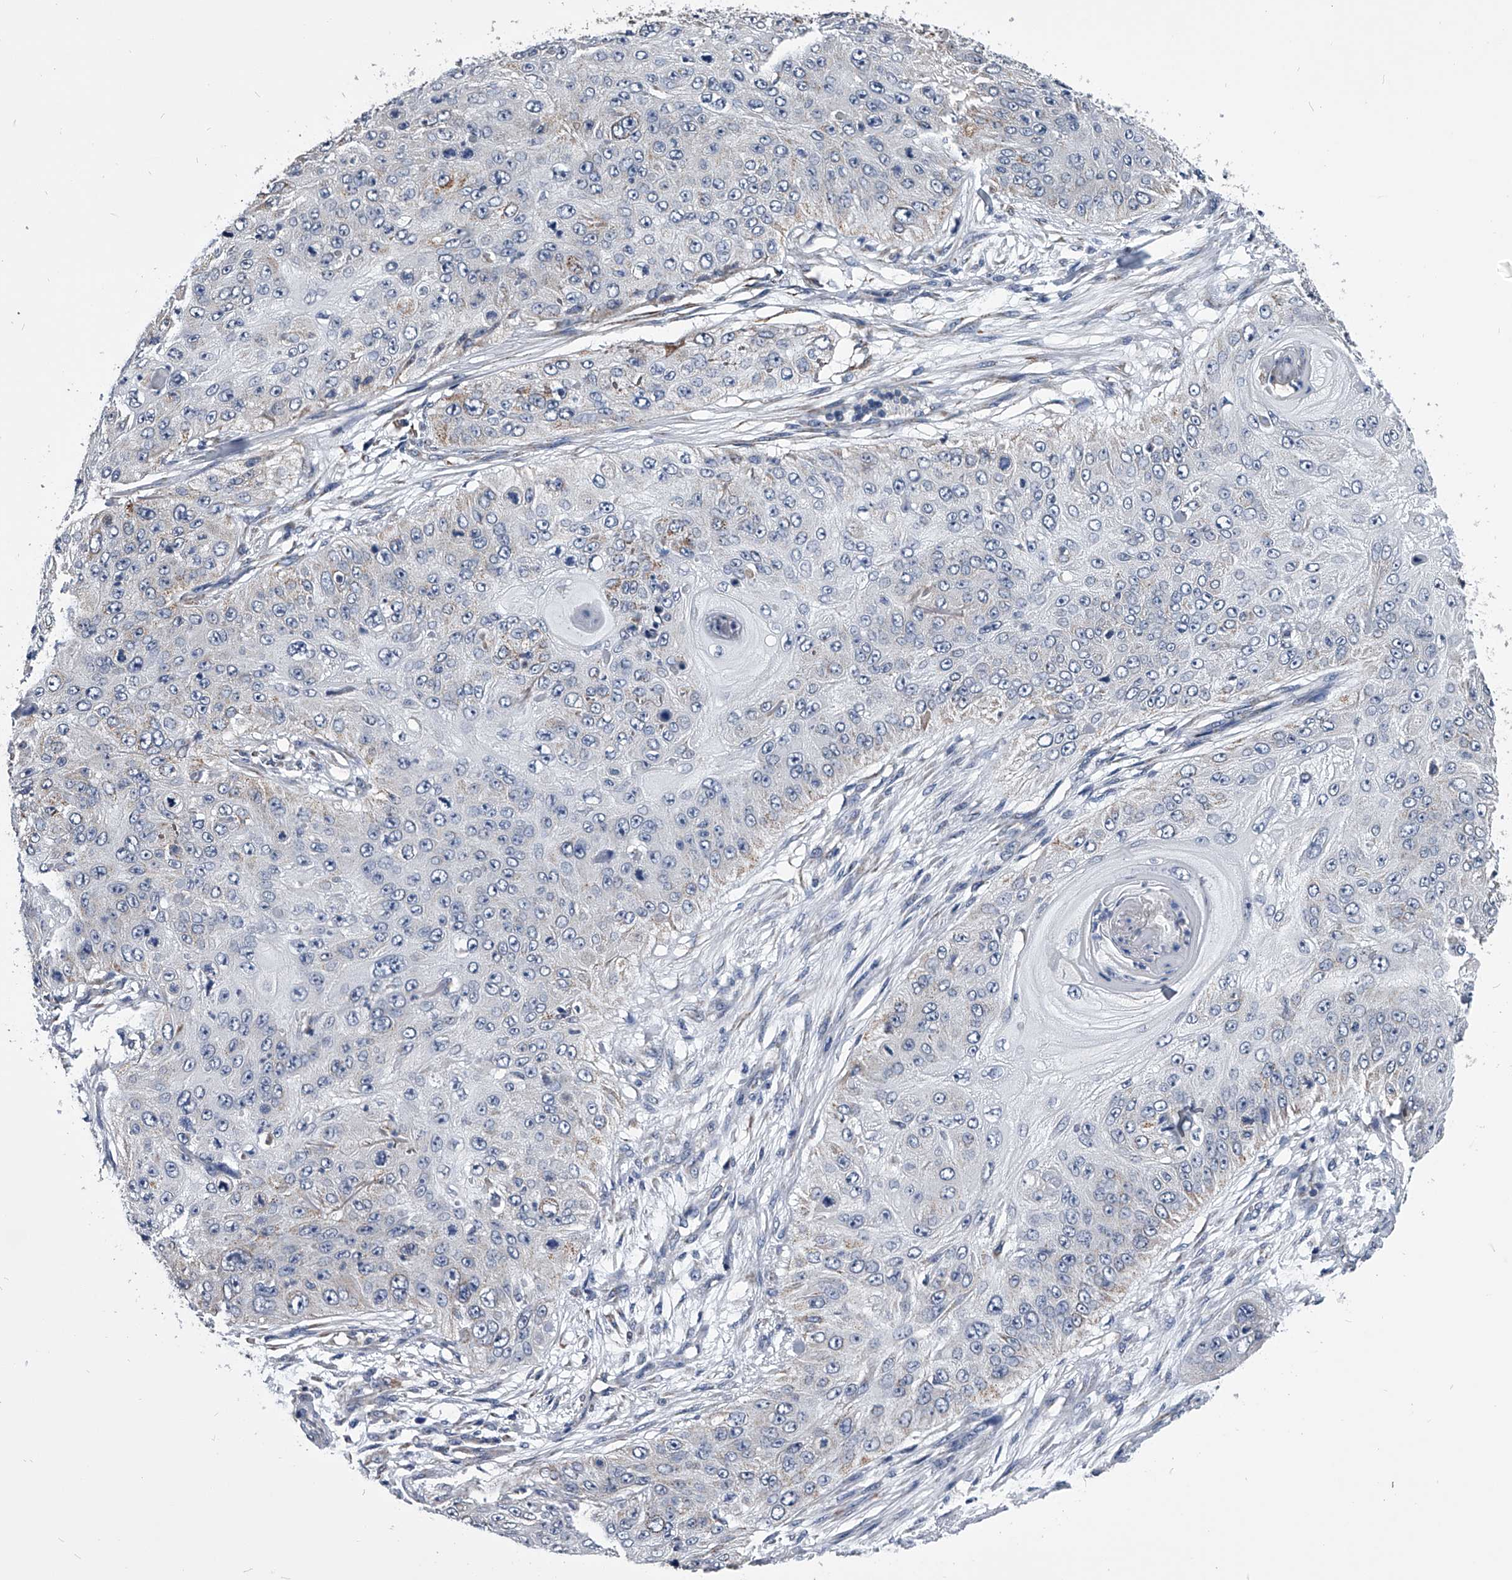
{"staining": {"intensity": "weak", "quantity": "<25%", "location": "cytoplasmic/membranous"}, "tissue": "skin cancer", "cell_type": "Tumor cells", "image_type": "cancer", "snomed": [{"axis": "morphology", "description": "Squamous cell carcinoma, NOS"}, {"axis": "topography", "description": "Skin"}], "caption": "Tumor cells show no significant protein positivity in skin cancer.", "gene": "OAT", "patient": {"sex": "female", "age": 80}}